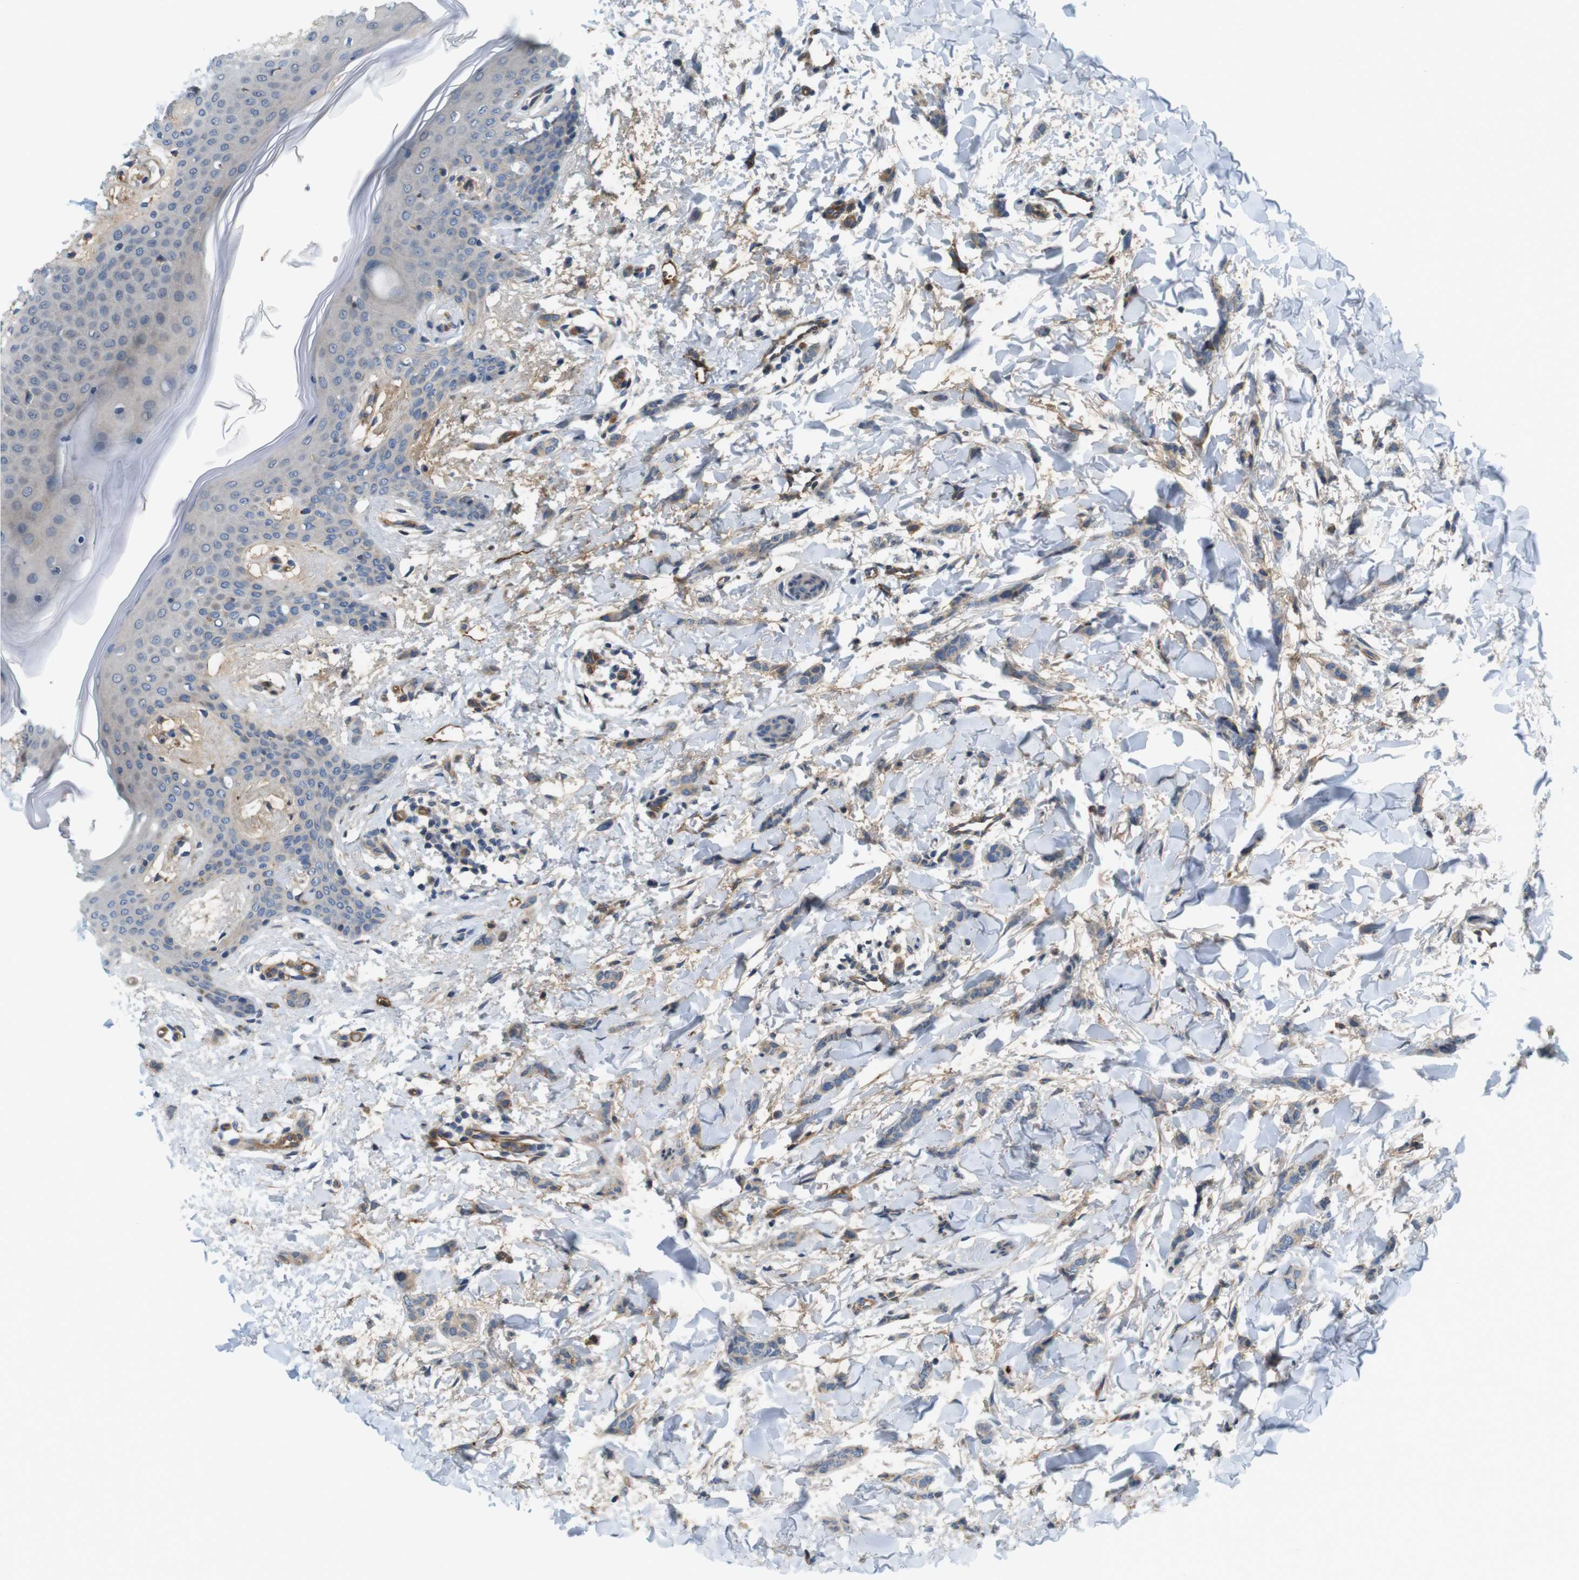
{"staining": {"intensity": "weak", "quantity": ">75%", "location": "cytoplasmic/membranous"}, "tissue": "breast cancer", "cell_type": "Tumor cells", "image_type": "cancer", "snomed": [{"axis": "morphology", "description": "Lobular carcinoma"}, {"axis": "topography", "description": "Skin"}, {"axis": "topography", "description": "Breast"}], "caption": "Protein staining by IHC reveals weak cytoplasmic/membranous positivity in approximately >75% of tumor cells in breast cancer (lobular carcinoma).", "gene": "BVES", "patient": {"sex": "female", "age": 46}}